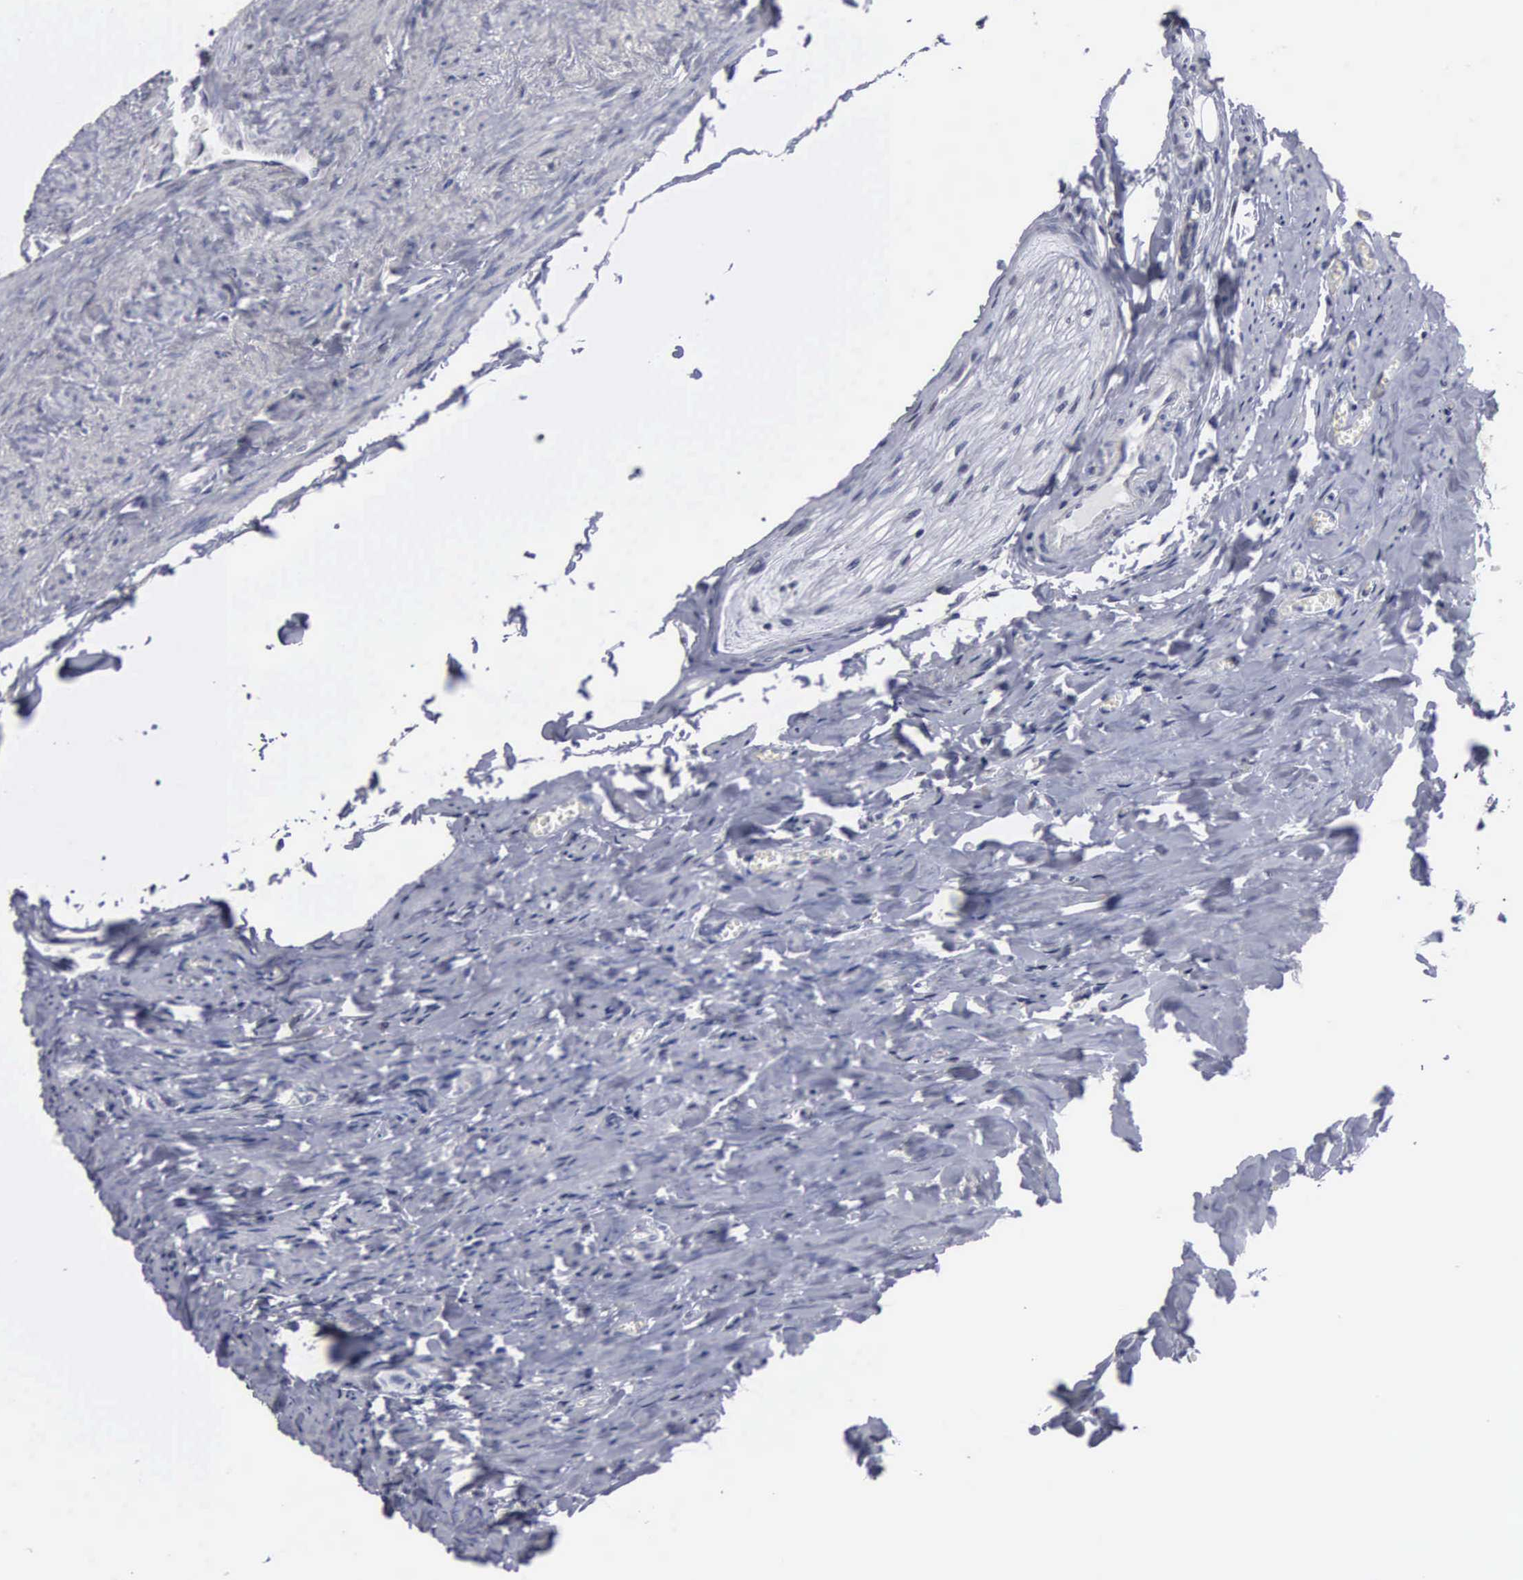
{"staining": {"intensity": "negative", "quantity": "none", "location": "none"}, "tissue": "ovary", "cell_type": "Ovarian stroma cells", "image_type": "normal", "snomed": [{"axis": "morphology", "description": "Normal tissue, NOS"}, {"axis": "topography", "description": "Ovary"}], "caption": "An immunohistochemistry photomicrograph of normal ovary is shown. There is no staining in ovarian stroma cells of ovary.", "gene": "UPB1", "patient": {"sex": "female", "age": 53}}